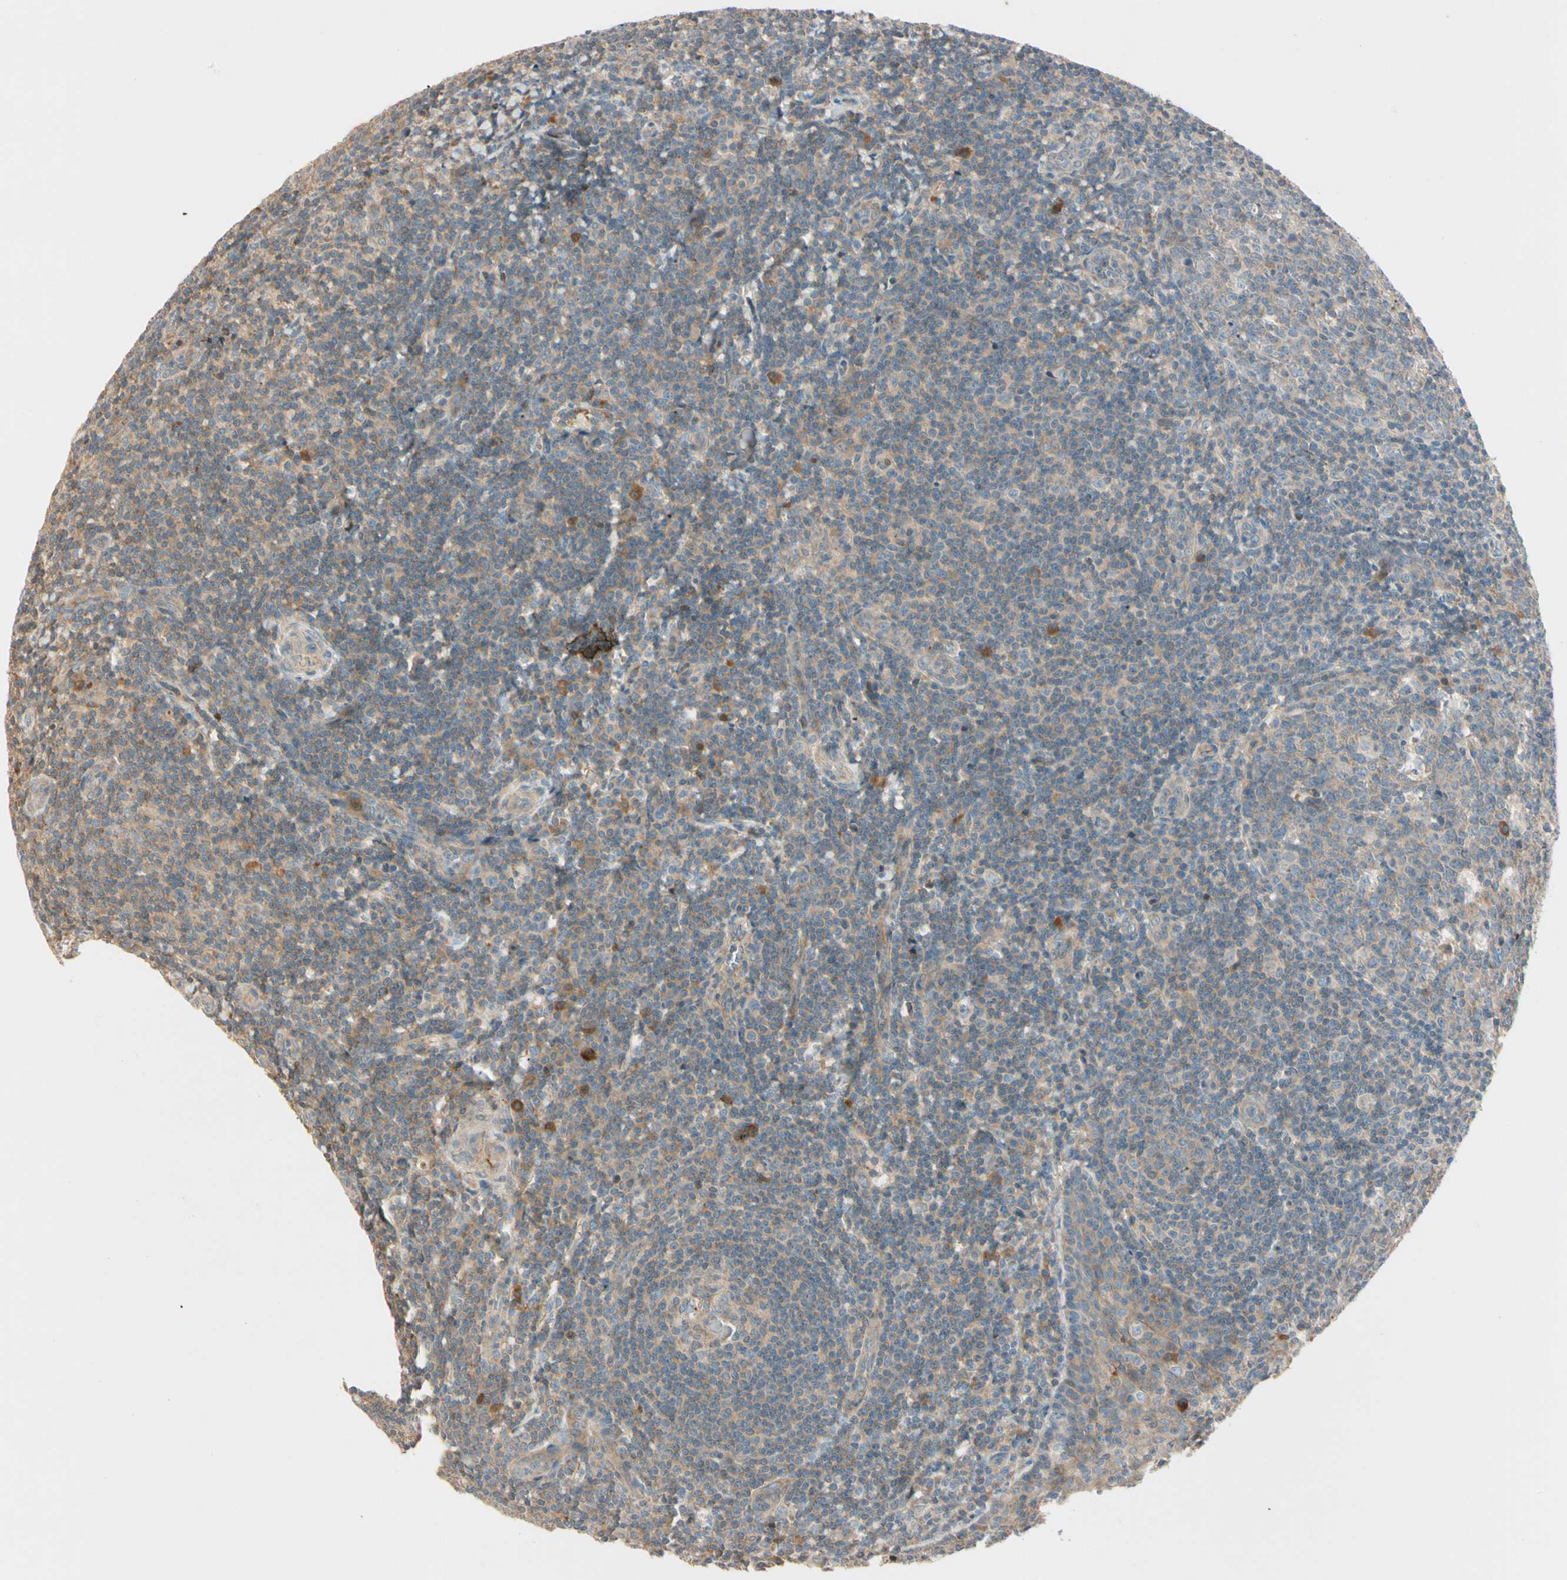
{"staining": {"intensity": "moderate", "quantity": ">75%", "location": "cytoplasmic/membranous"}, "tissue": "tonsil", "cell_type": "Germinal center cells", "image_type": "normal", "snomed": [{"axis": "morphology", "description": "Normal tissue, NOS"}, {"axis": "topography", "description": "Tonsil"}], "caption": "Immunohistochemistry image of unremarkable tonsil stained for a protein (brown), which exhibits medium levels of moderate cytoplasmic/membranous expression in about >75% of germinal center cells.", "gene": "CDH6", "patient": {"sex": "male", "age": 31}}